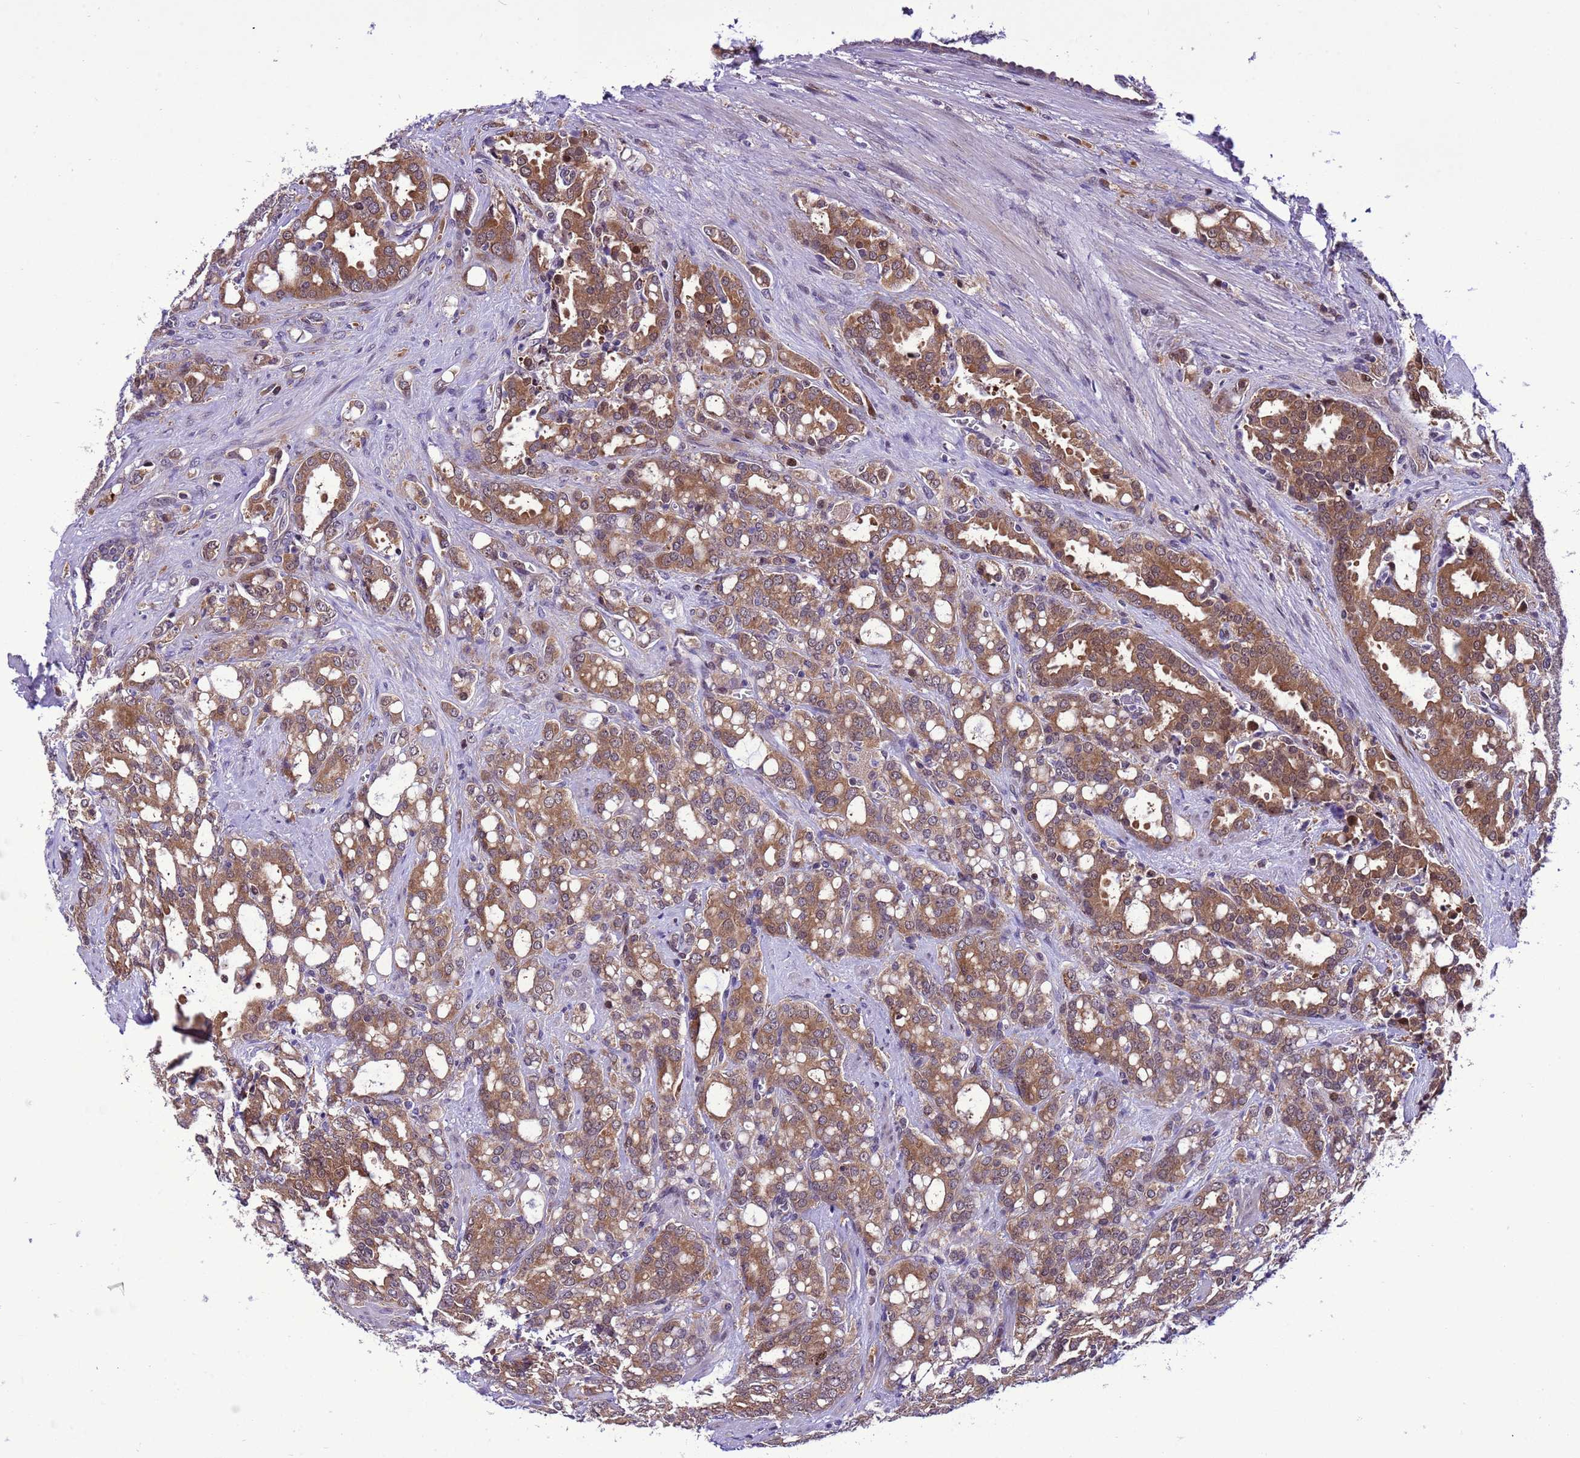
{"staining": {"intensity": "moderate", "quantity": ">75%", "location": "cytoplasmic/membranous,nuclear"}, "tissue": "prostate cancer", "cell_type": "Tumor cells", "image_type": "cancer", "snomed": [{"axis": "morphology", "description": "Adenocarcinoma, High grade"}, {"axis": "topography", "description": "Prostate"}], "caption": "An immunohistochemistry photomicrograph of tumor tissue is shown. Protein staining in brown highlights moderate cytoplasmic/membranous and nuclear positivity in adenocarcinoma (high-grade) (prostate) within tumor cells.", "gene": "RASD1", "patient": {"sex": "male", "age": 72}}